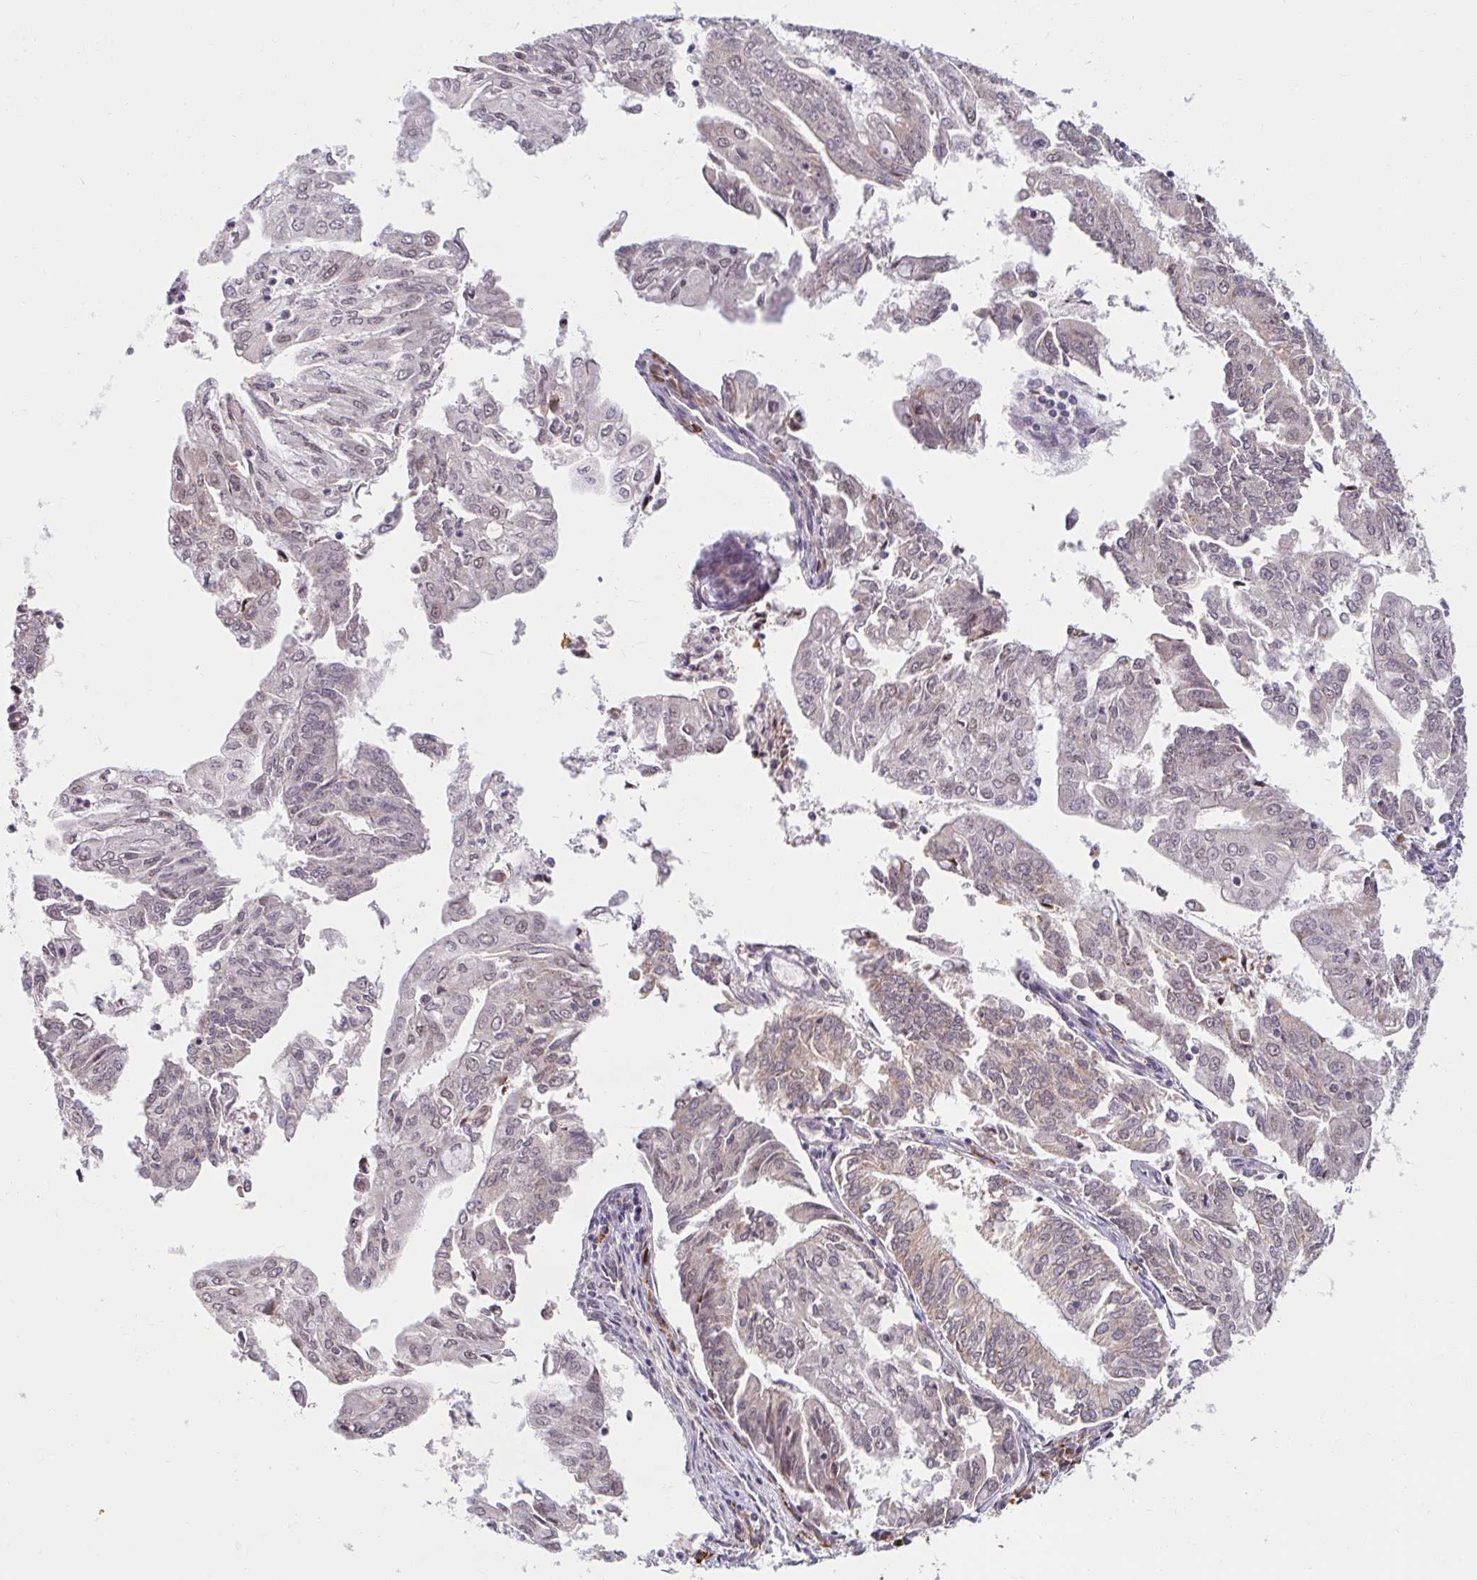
{"staining": {"intensity": "weak", "quantity": "<25%", "location": "cytoplasmic/membranous"}, "tissue": "endometrial cancer", "cell_type": "Tumor cells", "image_type": "cancer", "snomed": [{"axis": "morphology", "description": "Adenocarcinoma, NOS"}, {"axis": "topography", "description": "Endometrium"}], "caption": "High power microscopy histopathology image of an immunohistochemistry micrograph of endometrial cancer (adenocarcinoma), revealing no significant positivity in tumor cells. The staining was performed using DAB to visualize the protein expression in brown, while the nuclei were stained in blue with hematoxylin (Magnification: 20x).", "gene": "DDN", "patient": {"sex": "female", "age": 61}}